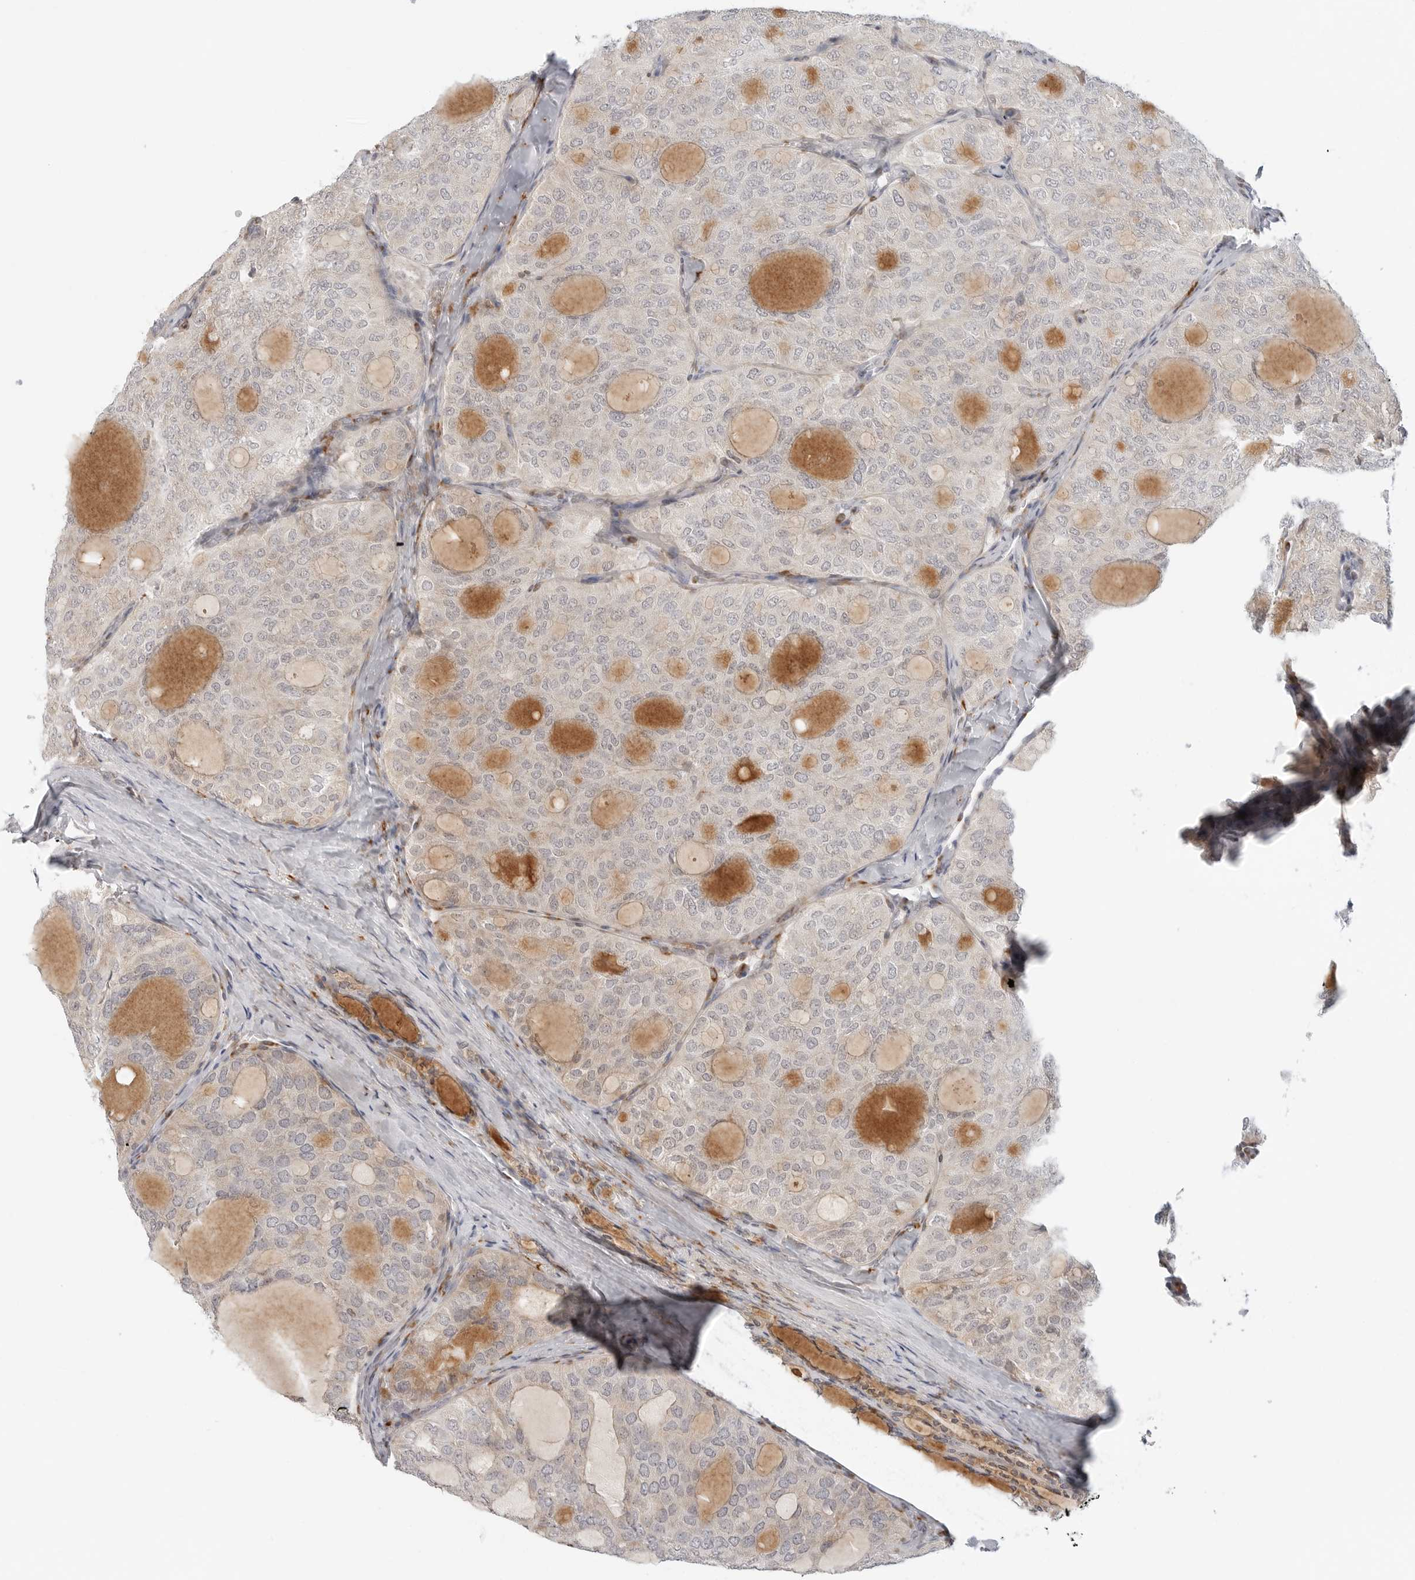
{"staining": {"intensity": "weak", "quantity": "25%-75%", "location": "cytoplasmic/membranous"}, "tissue": "thyroid cancer", "cell_type": "Tumor cells", "image_type": "cancer", "snomed": [{"axis": "morphology", "description": "Follicular adenoma carcinoma, NOS"}, {"axis": "topography", "description": "Thyroid gland"}], "caption": "Protein staining displays weak cytoplasmic/membranous expression in approximately 25%-75% of tumor cells in thyroid follicular adenoma carcinoma. Using DAB (3,3'-diaminobenzidine) (brown) and hematoxylin (blue) stains, captured at high magnification using brightfield microscopy.", "gene": "C1QTNF1", "patient": {"sex": "male", "age": 75}}